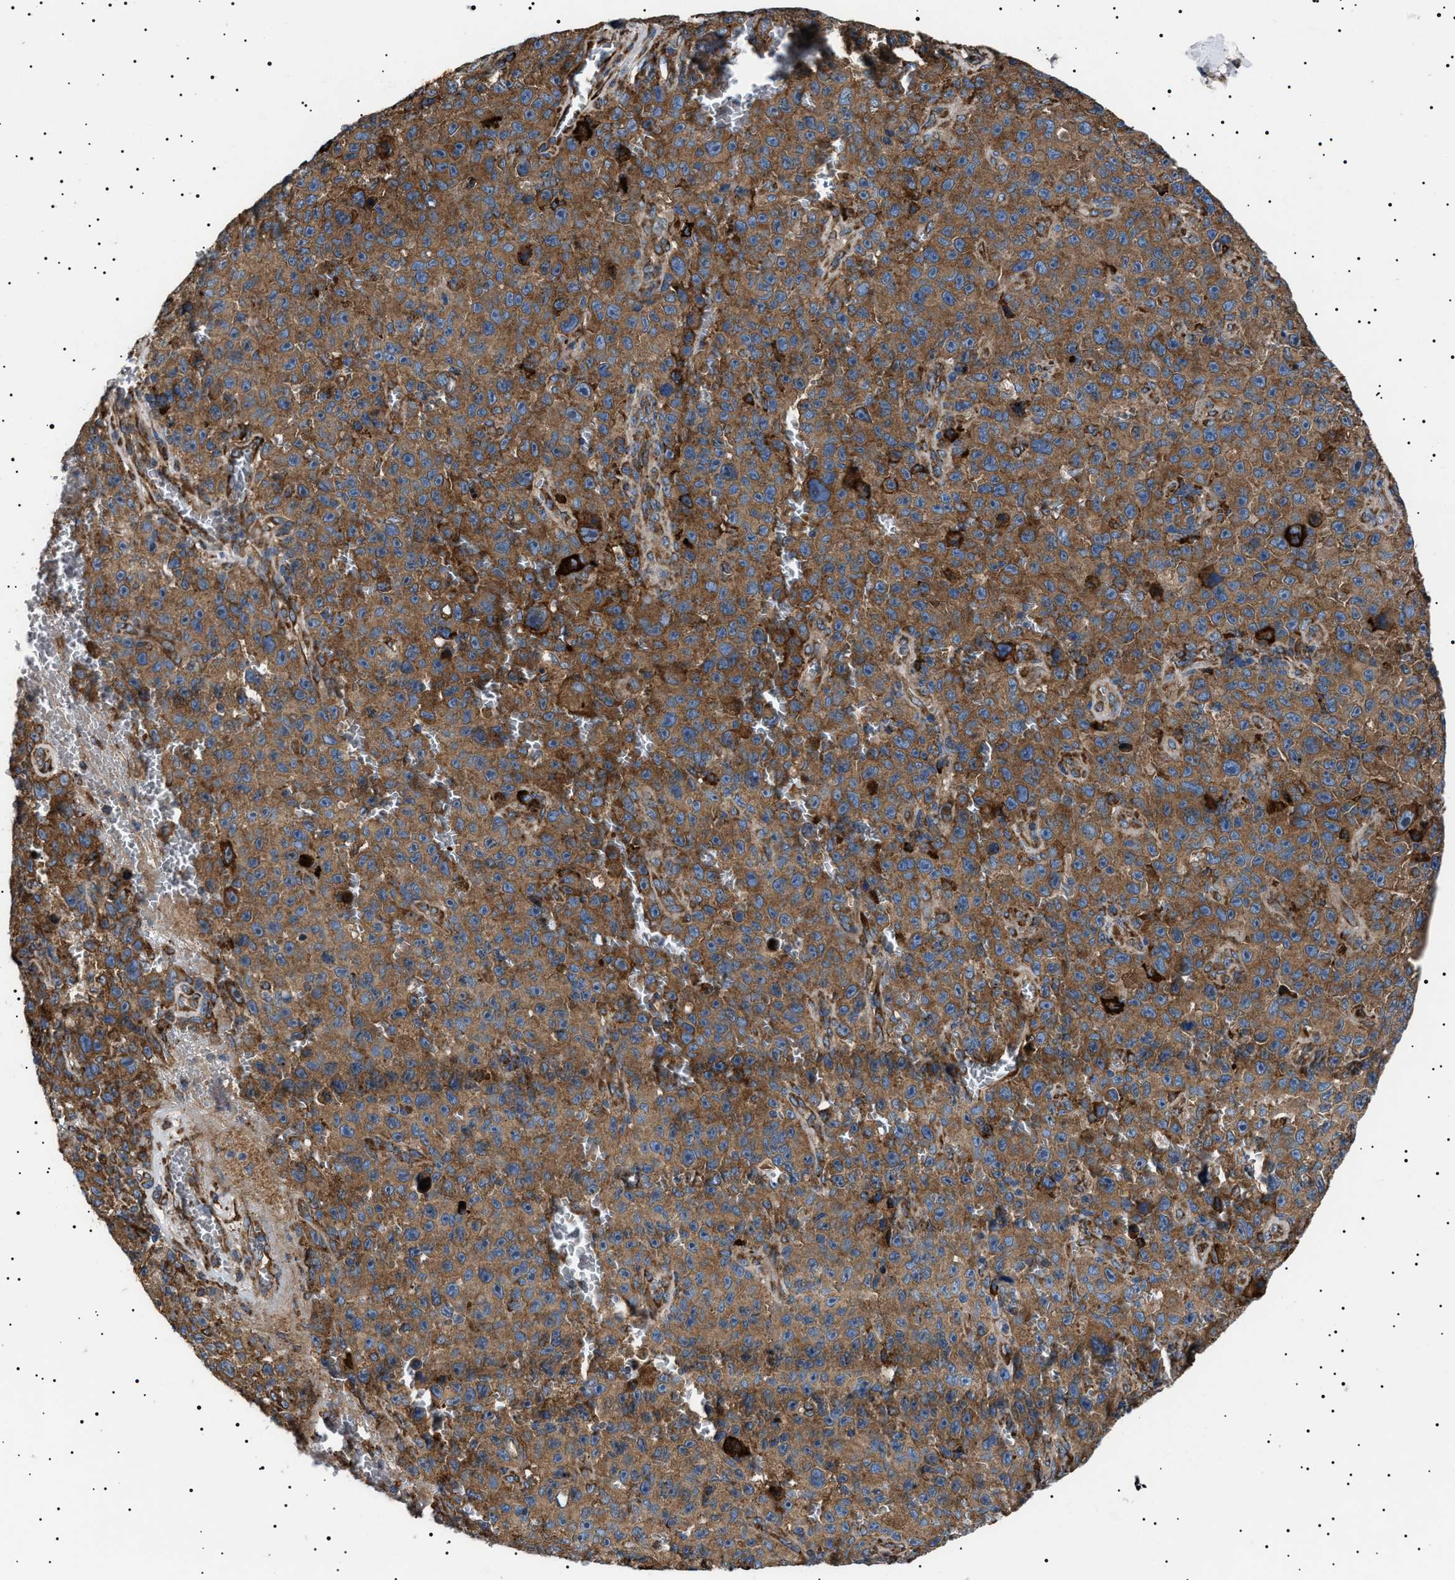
{"staining": {"intensity": "moderate", "quantity": ">75%", "location": "cytoplasmic/membranous"}, "tissue": "melanoma", "cell_type": "Tumor cells", "image_type": "cancer", "snomed": [{"axis": "morphology", "description": "Malignant melanoma, NOS"}, {"axis": "topography", "description": "Skin"}], "caption": "Moderate cytoplasmic/membranous expression is seen in approximately >75% of tumor cells in melanoma. Nuclei are stained in blue.", "gene": "TOP1MT", "patient": {"sex": "female", "age": 82}}